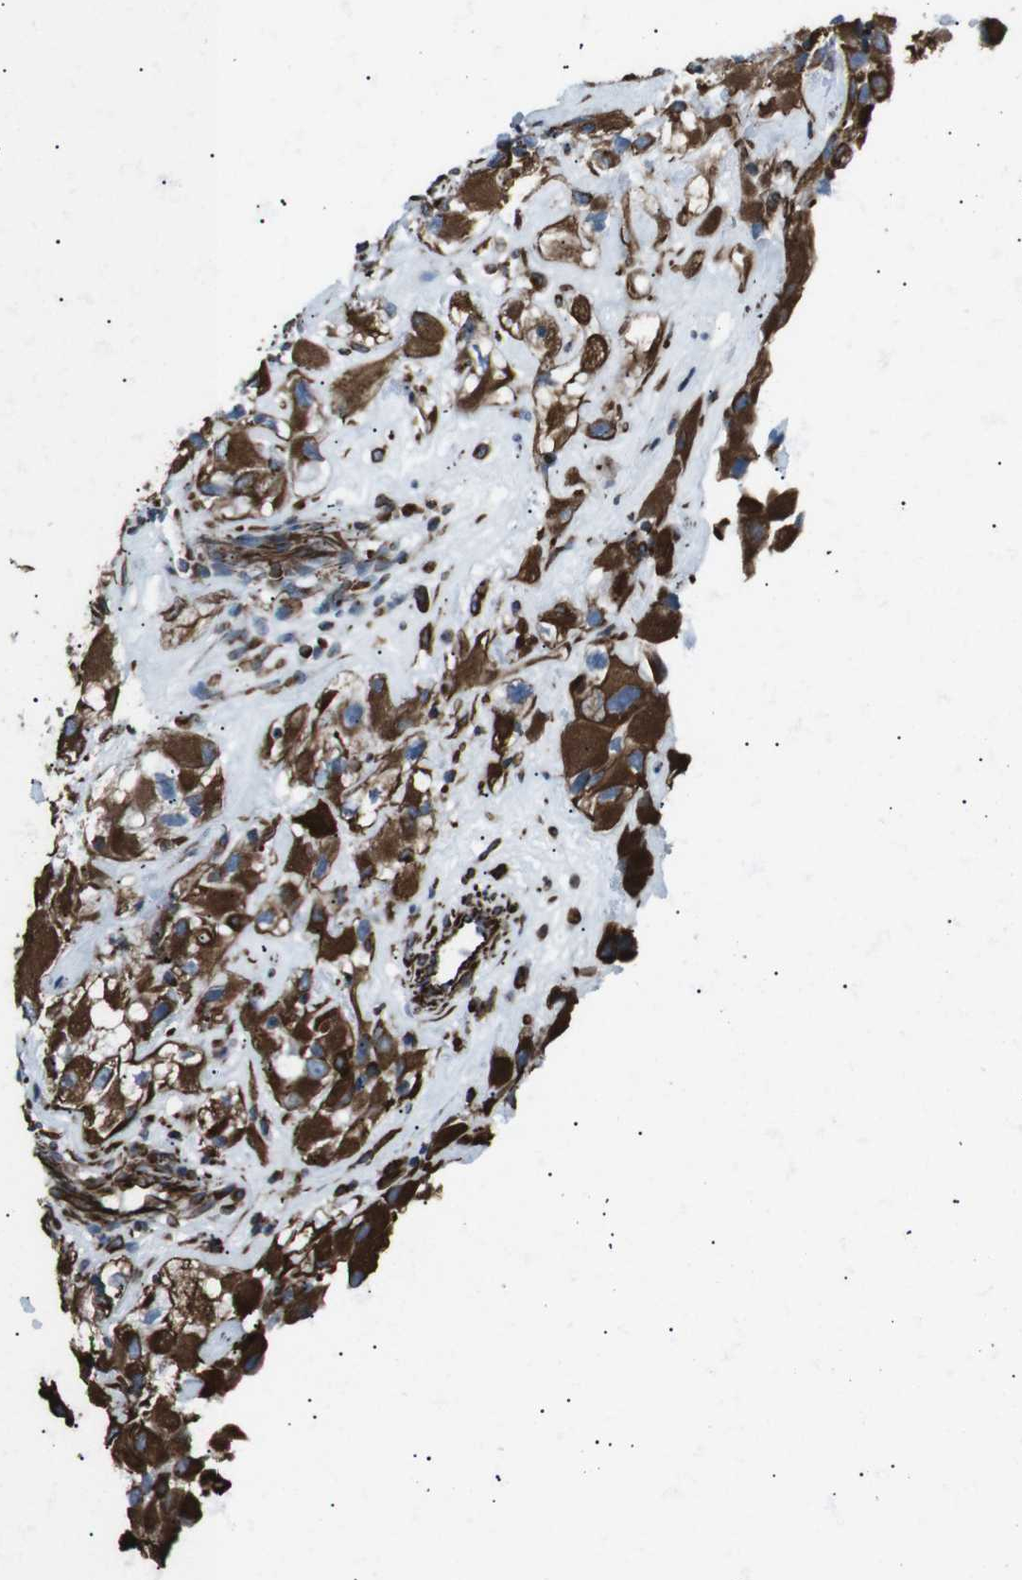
{"staining": {"intensity": "strong", "quantity": ">75%", "location": "cytoplasmic/membranous"}, "tissue": "renal cancer", "cell_type": "Tumor cells", "image_type": "cancer", "snomed": [{"axis": "morphology", "description": "Adenocarcinoma, NOS"}, {"axis": "topography", "description": "Kidney"}], "caption": "IHC staining of renal adenocarcinoma, which exhibits high levels of strong cytoplasmic/membranous positivity in about >75% of tumor cells indicating strong cytoplasmic/membranous protein expression. The staining was performed using DAB (3,3'-diaminobenzidine) (brown) for protein detection and nuclei were counterstained in hematoxylin (blue).", "gene": "ZDHHC6", "patient": {"sex": "female", "age": 52}}